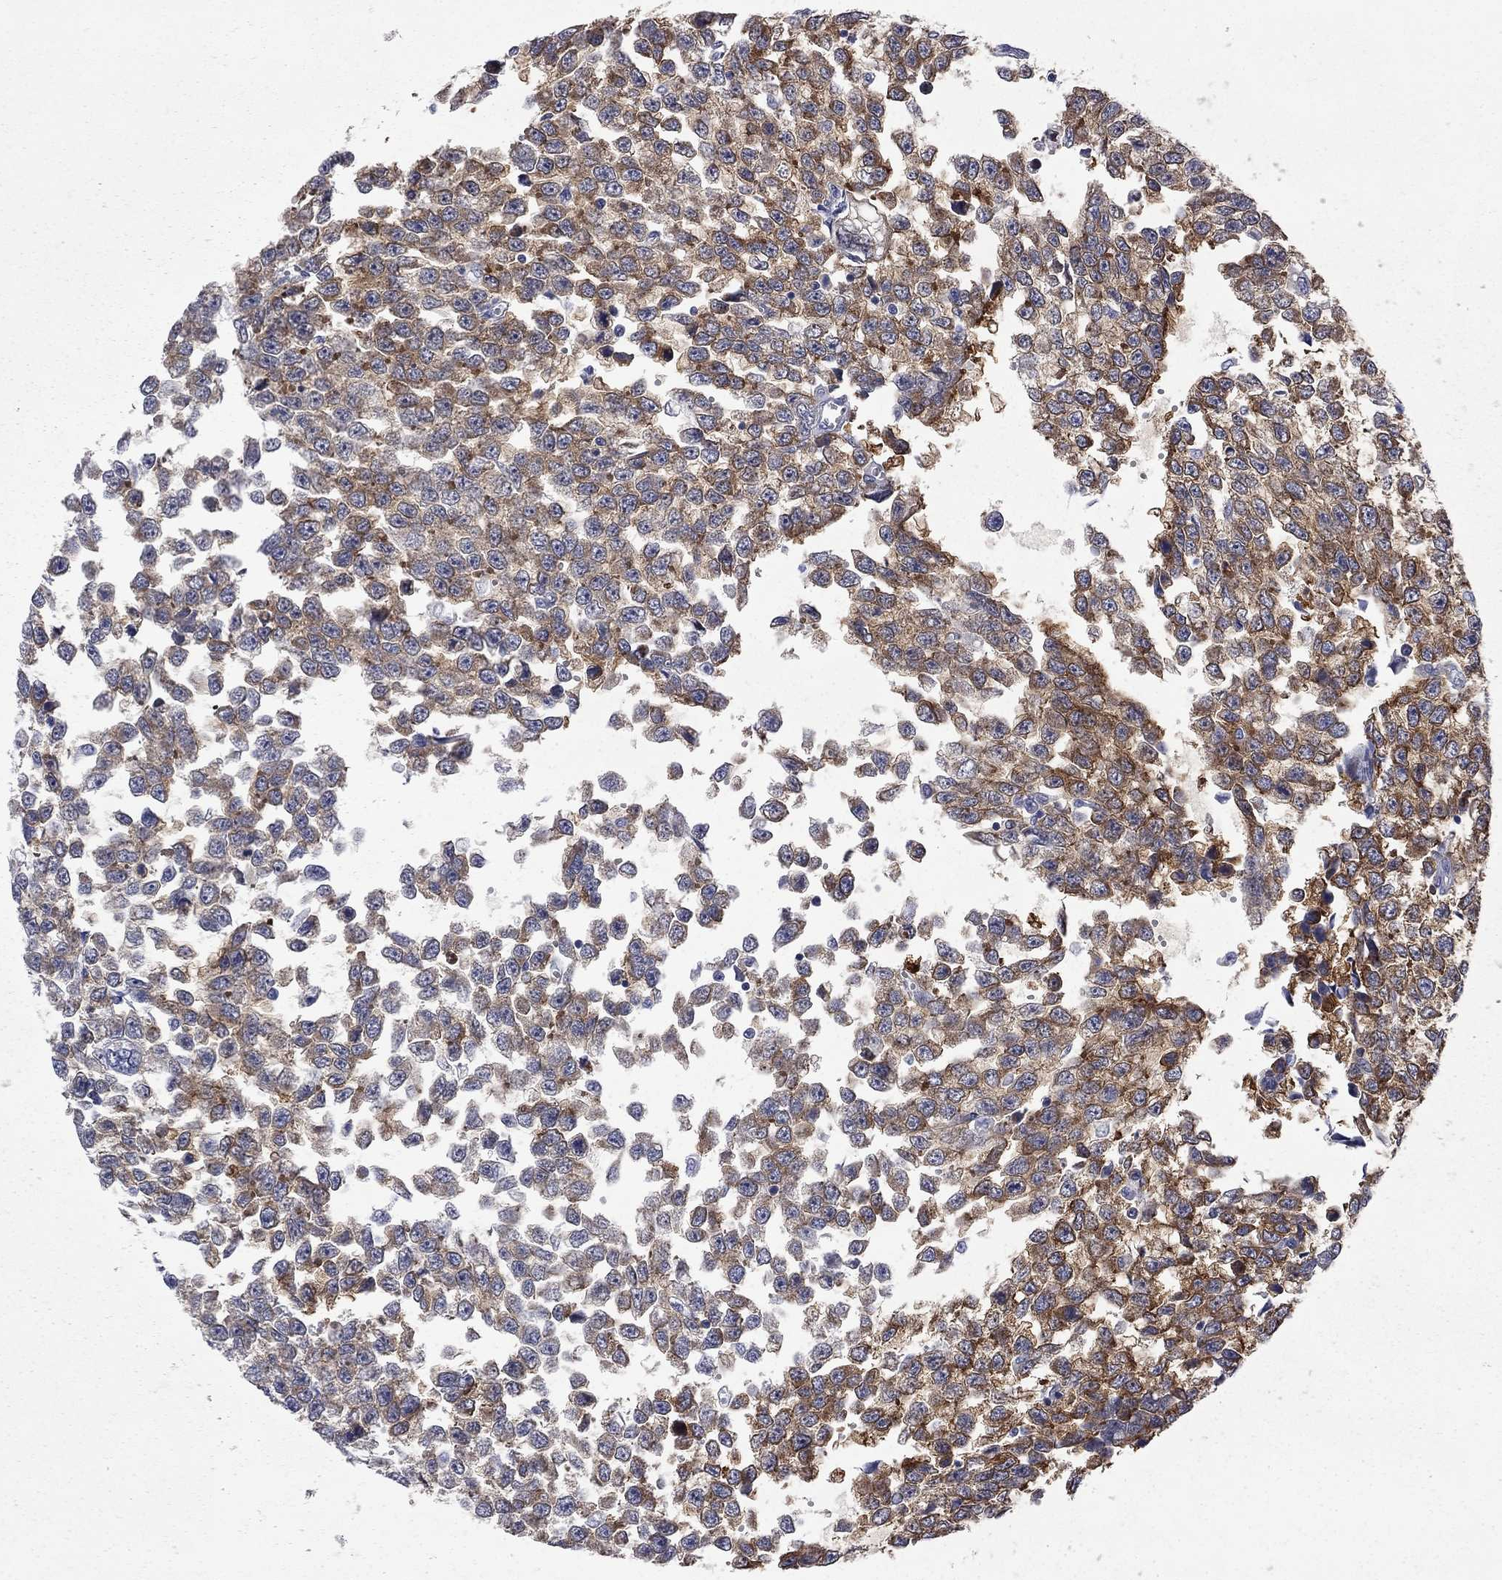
{"staining": {"intensity": "strong", "quantity": "25%-75%", "location": "cytoplasmic/membranous"}, "tissue": "testis cancer", "cell_type": "Tumor cells", "image_type": "cancer", "snomed": [{"axis": "morphology", "description": "Normal tissue, NOS"}, {"axis": "morphology", "description": "Seminoma, NOS"}, {"axis": "topography", "description": "Testis"}, {"axis": "topography", "description": "Epididymis"}], "caption": "Tumor cells display high levels of strong cytoplasmic/membranous staining in about 25%-75% of cells in testis seminoma.", "gene": "GALNT8", "patient": {"sex": "male", "age": 34}}